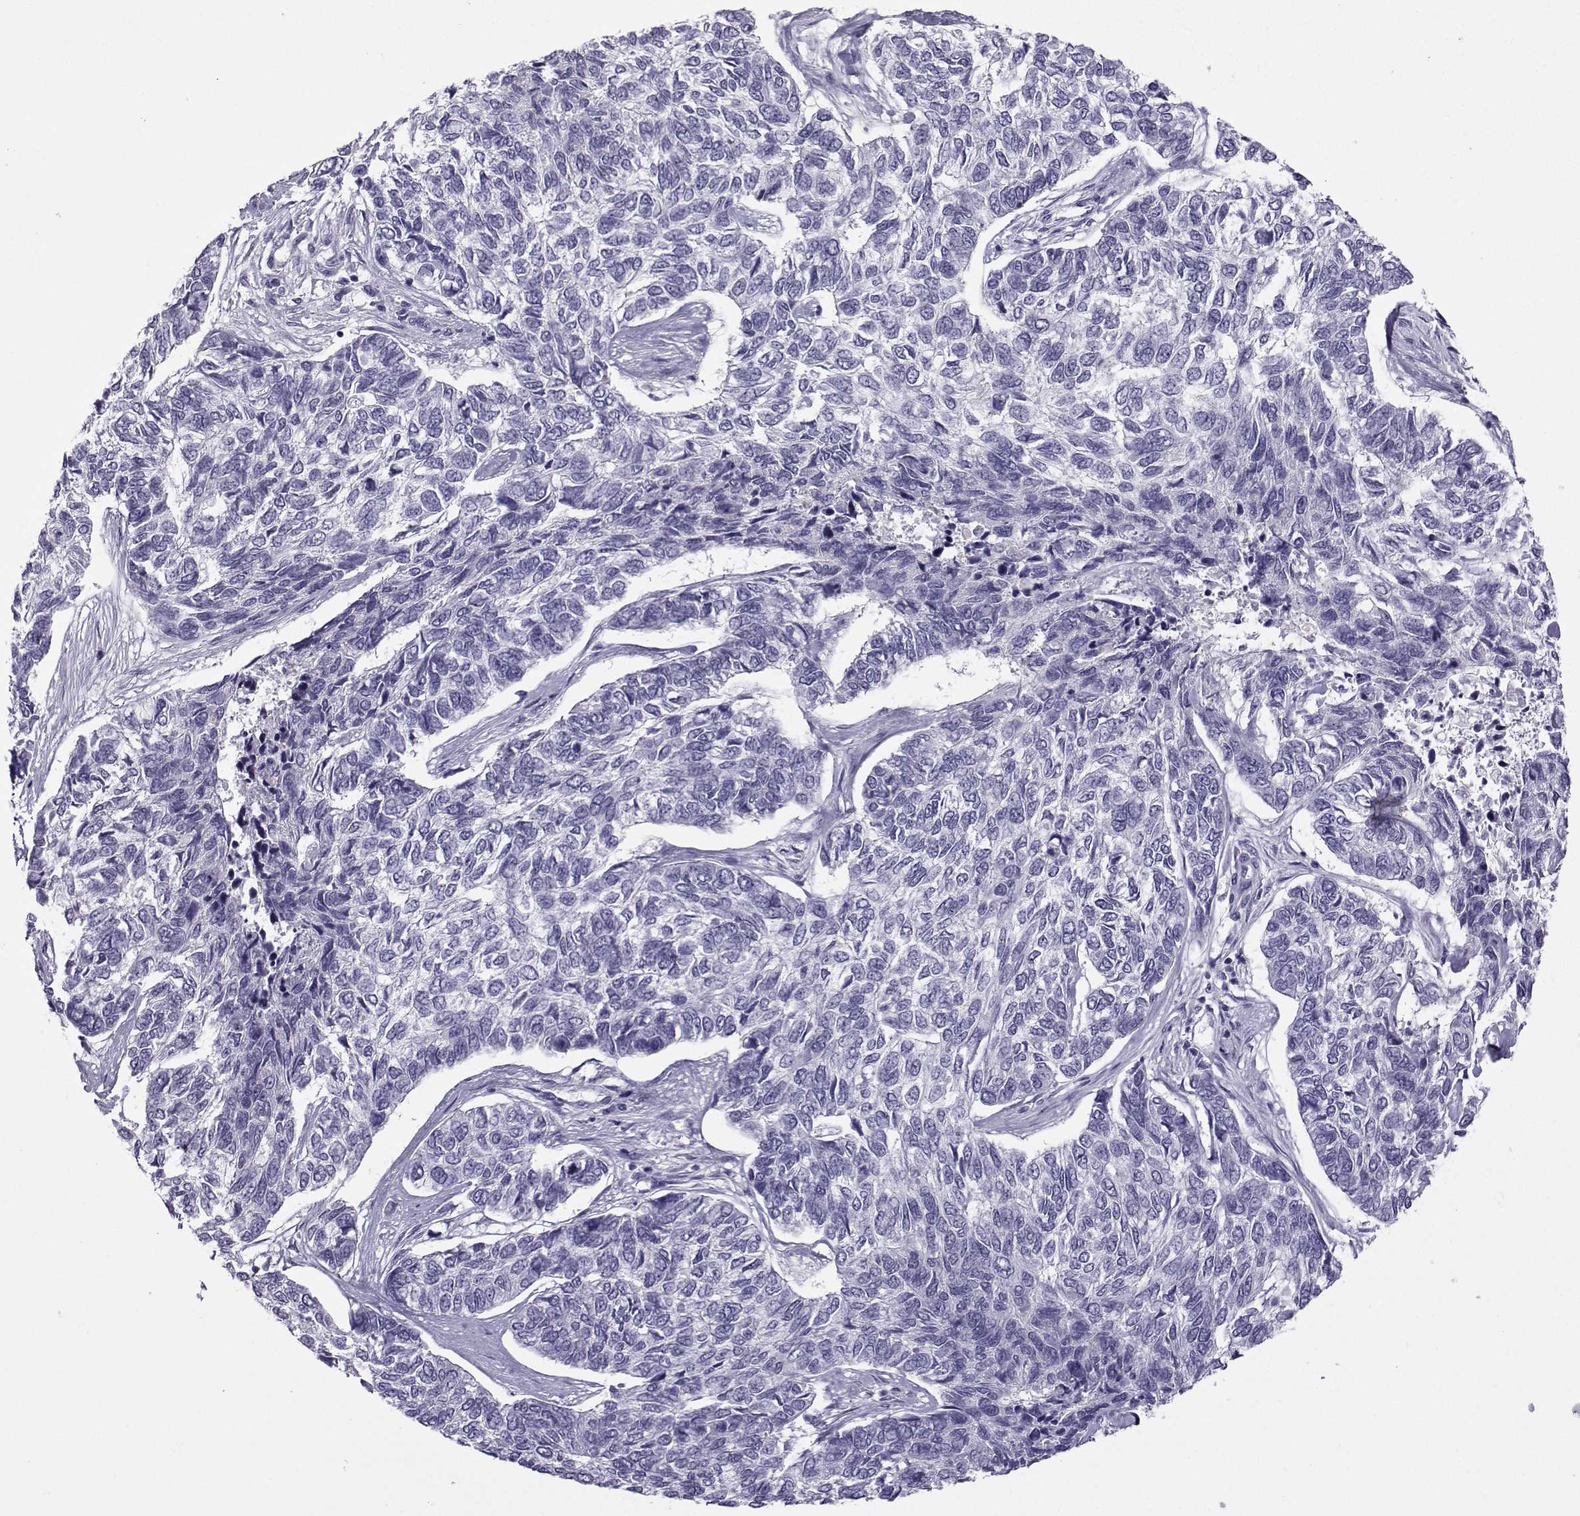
{"staining": {"intensity": "negative", "quantity": "none", "location": "none"}, "tissue": "skin cancer", "cell_type": "Tumor cells", "image_type": "cancer", "snomed": [{"axis": "morphology", "description": "Basal cell carcinoma"}, {"axis": "topography", "description": "Skin"}], "caption": "Protein analysis of skin cancer shows no significant positivity in tumor cells.", "gene": "ARMC2", "patient": {"sex": "female", "age": 65}}